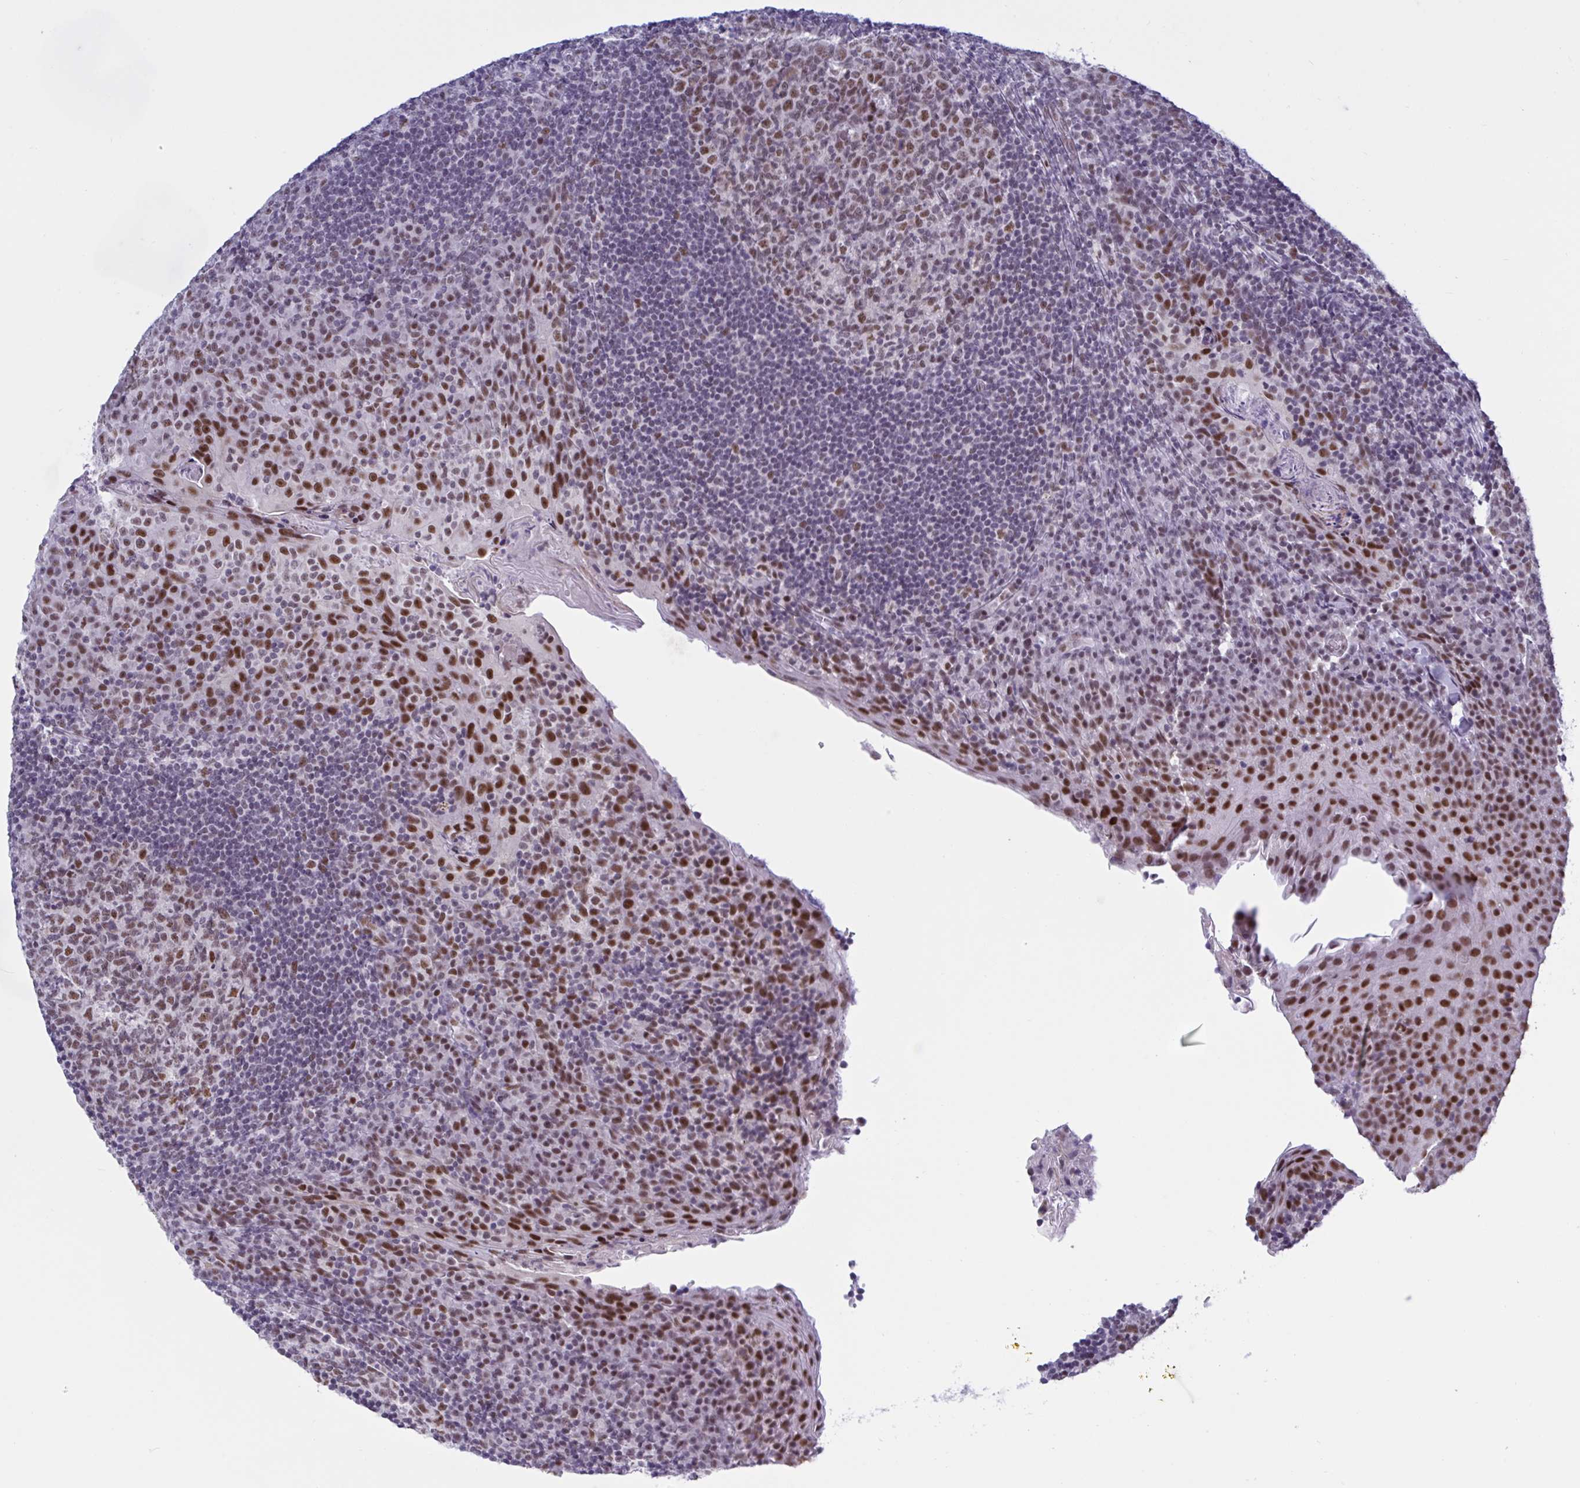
{"staining": {"intensity": "moderate", "quantity": "25%-75%", "location": "nuclear"}, "tissue": "tonsil", "cell_type": "Germinal center cells", "image_type": "normal", "snomed": [{"axis": "morphology", "description": "Normal tissue, NOS"}, {"axis": "topography", "description": "Tonsil"}], "caption": "Human tonsil stained for a protein (brown) exhibits moderate nuclear positive expression in about 25%-75% of germinal center cells.", "gene": "PPP1R10", "patient": {"sex": "male", "age": 17}}